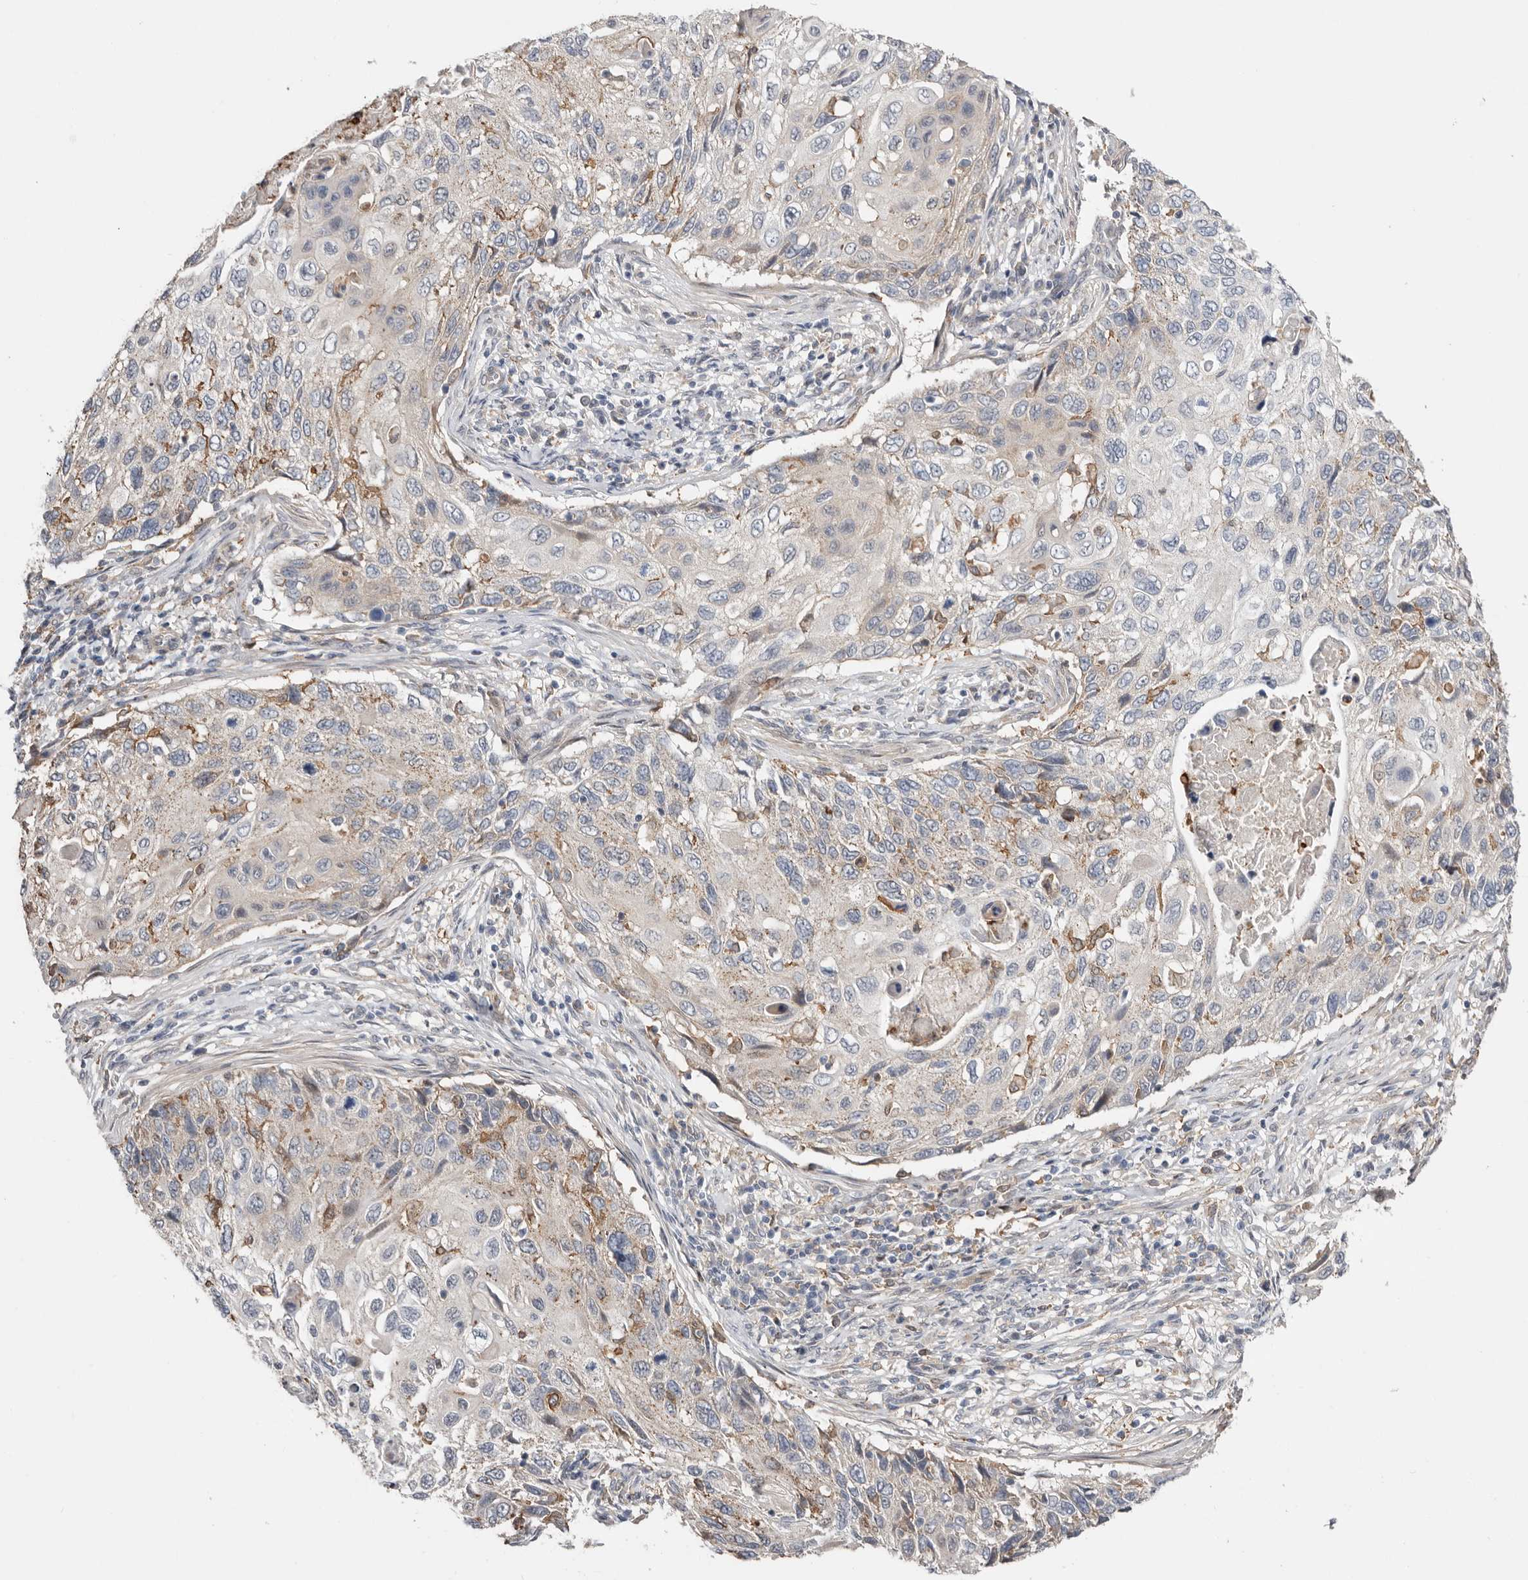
{"staining": {"intensity": "weak", "quantity": "<25%", "location": "cytoplasmic/membranous"}, "tissue": "cervical cancer", "cell_type": "Tumor cells", "image_type": "cancer", "snomed": [{"axis": "morphology", "description": "Squamous cell carcinoma, NOS"}, {"axis": "topography", "description": "Cervix"}], "caption": "The immunohistochemistry micrograph has no significant positivity in tumor cells of squamous cell carcinoma (cervical) tissue. (DAB (3,3'-diaminobenzidine) IHC, high magnification).", "gene": "MSRB2", "patient": {"sex": "female", "age": 70}}